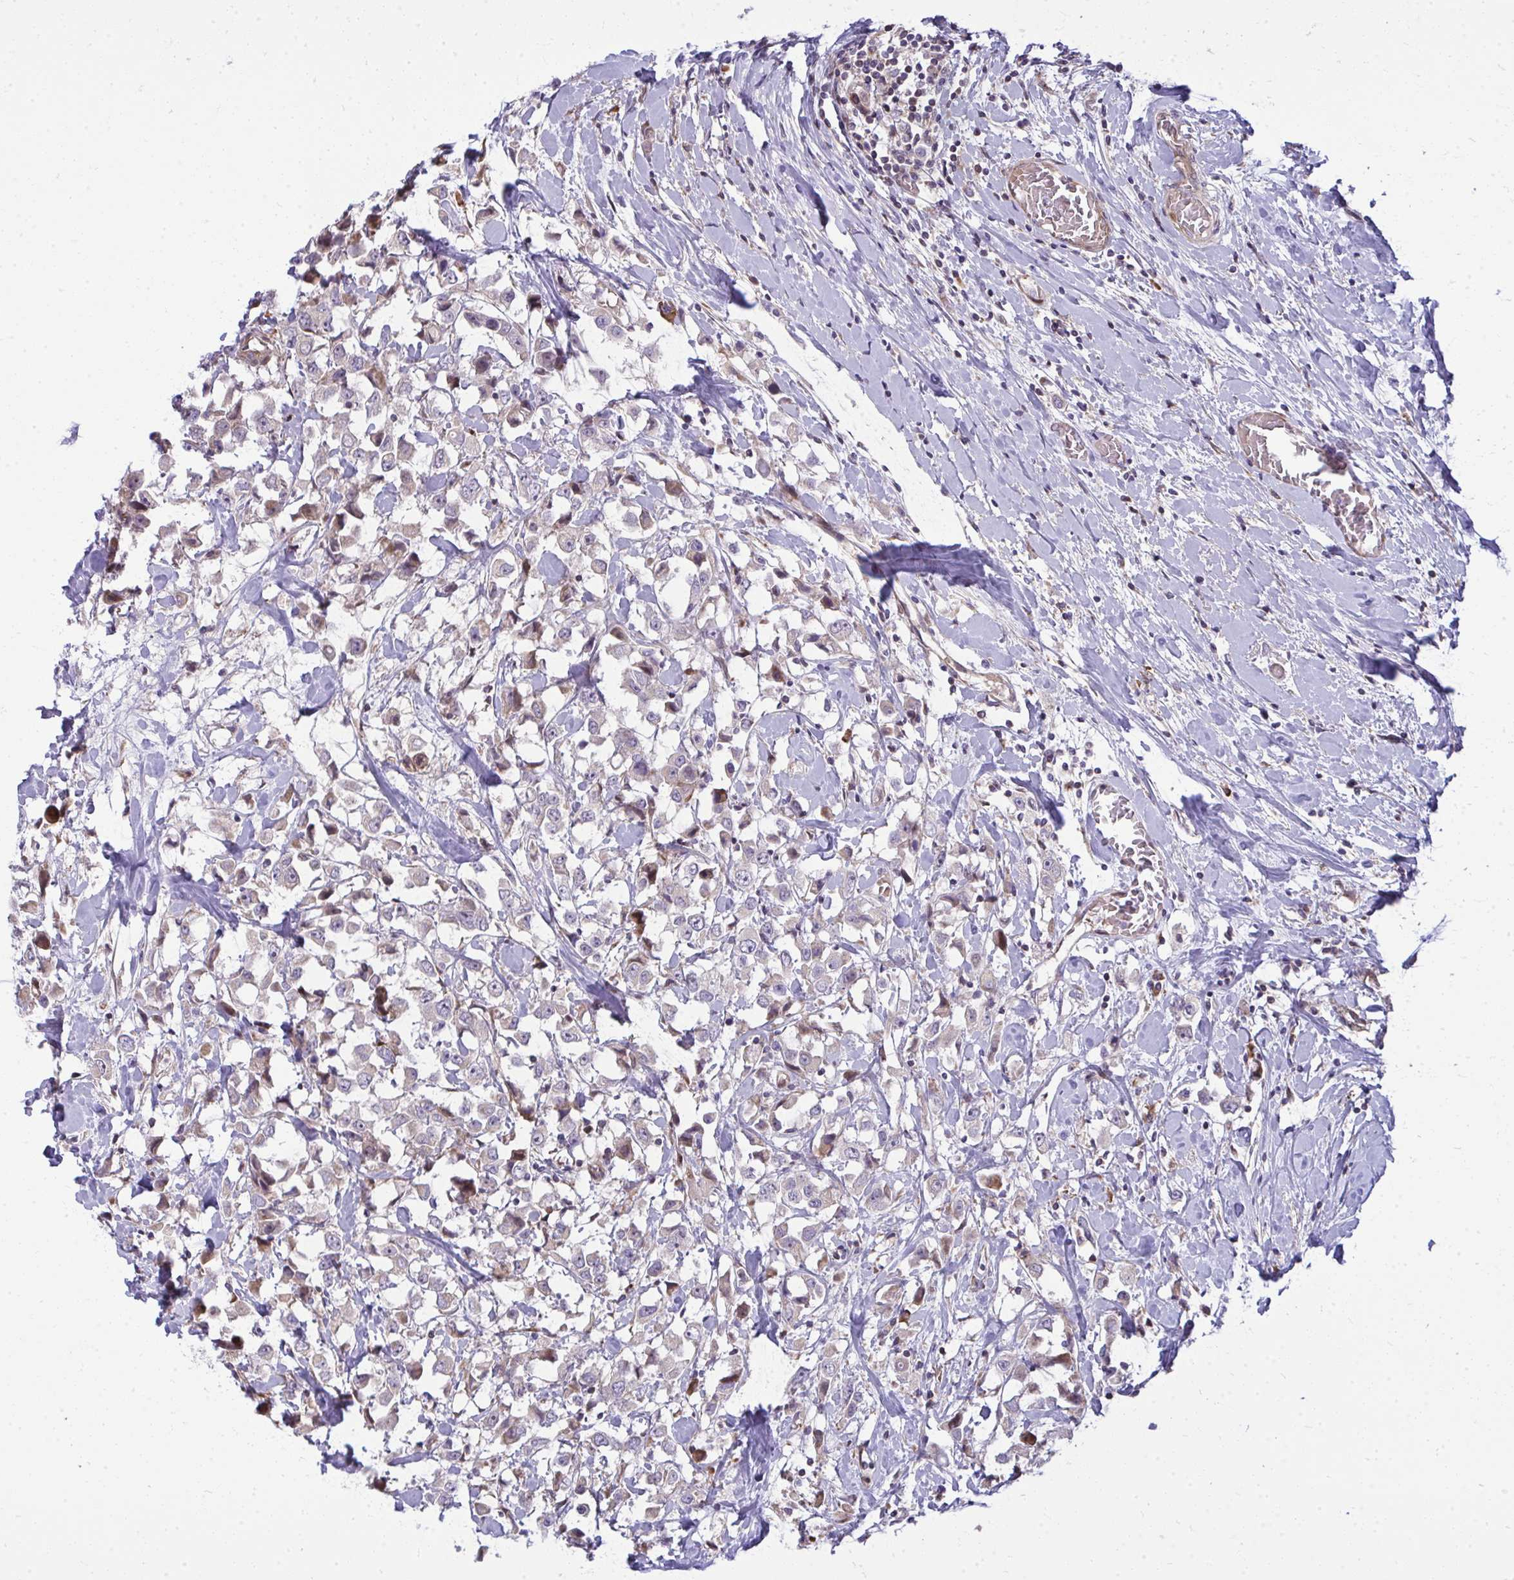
{"staining": {"intensity": "weak", "quantity": "<25%", "location": "cytoplasmic/membranous"}, "tissue": "breast cancer", "cell_type": "Tumor cells", "image_type": "cancer", "snomed": [{"axis": "morphology", "description": "Duct carcinoma"}, {"axis": "topography", "description": "Breast"}], "caption": "Immunohistochemical staining of human infiltrating ductal carcinoma (breast) shows no significant expression in tumor cells.", "gene": "ZSCAN9", "patient": {"sex": "female", "age": 61}}